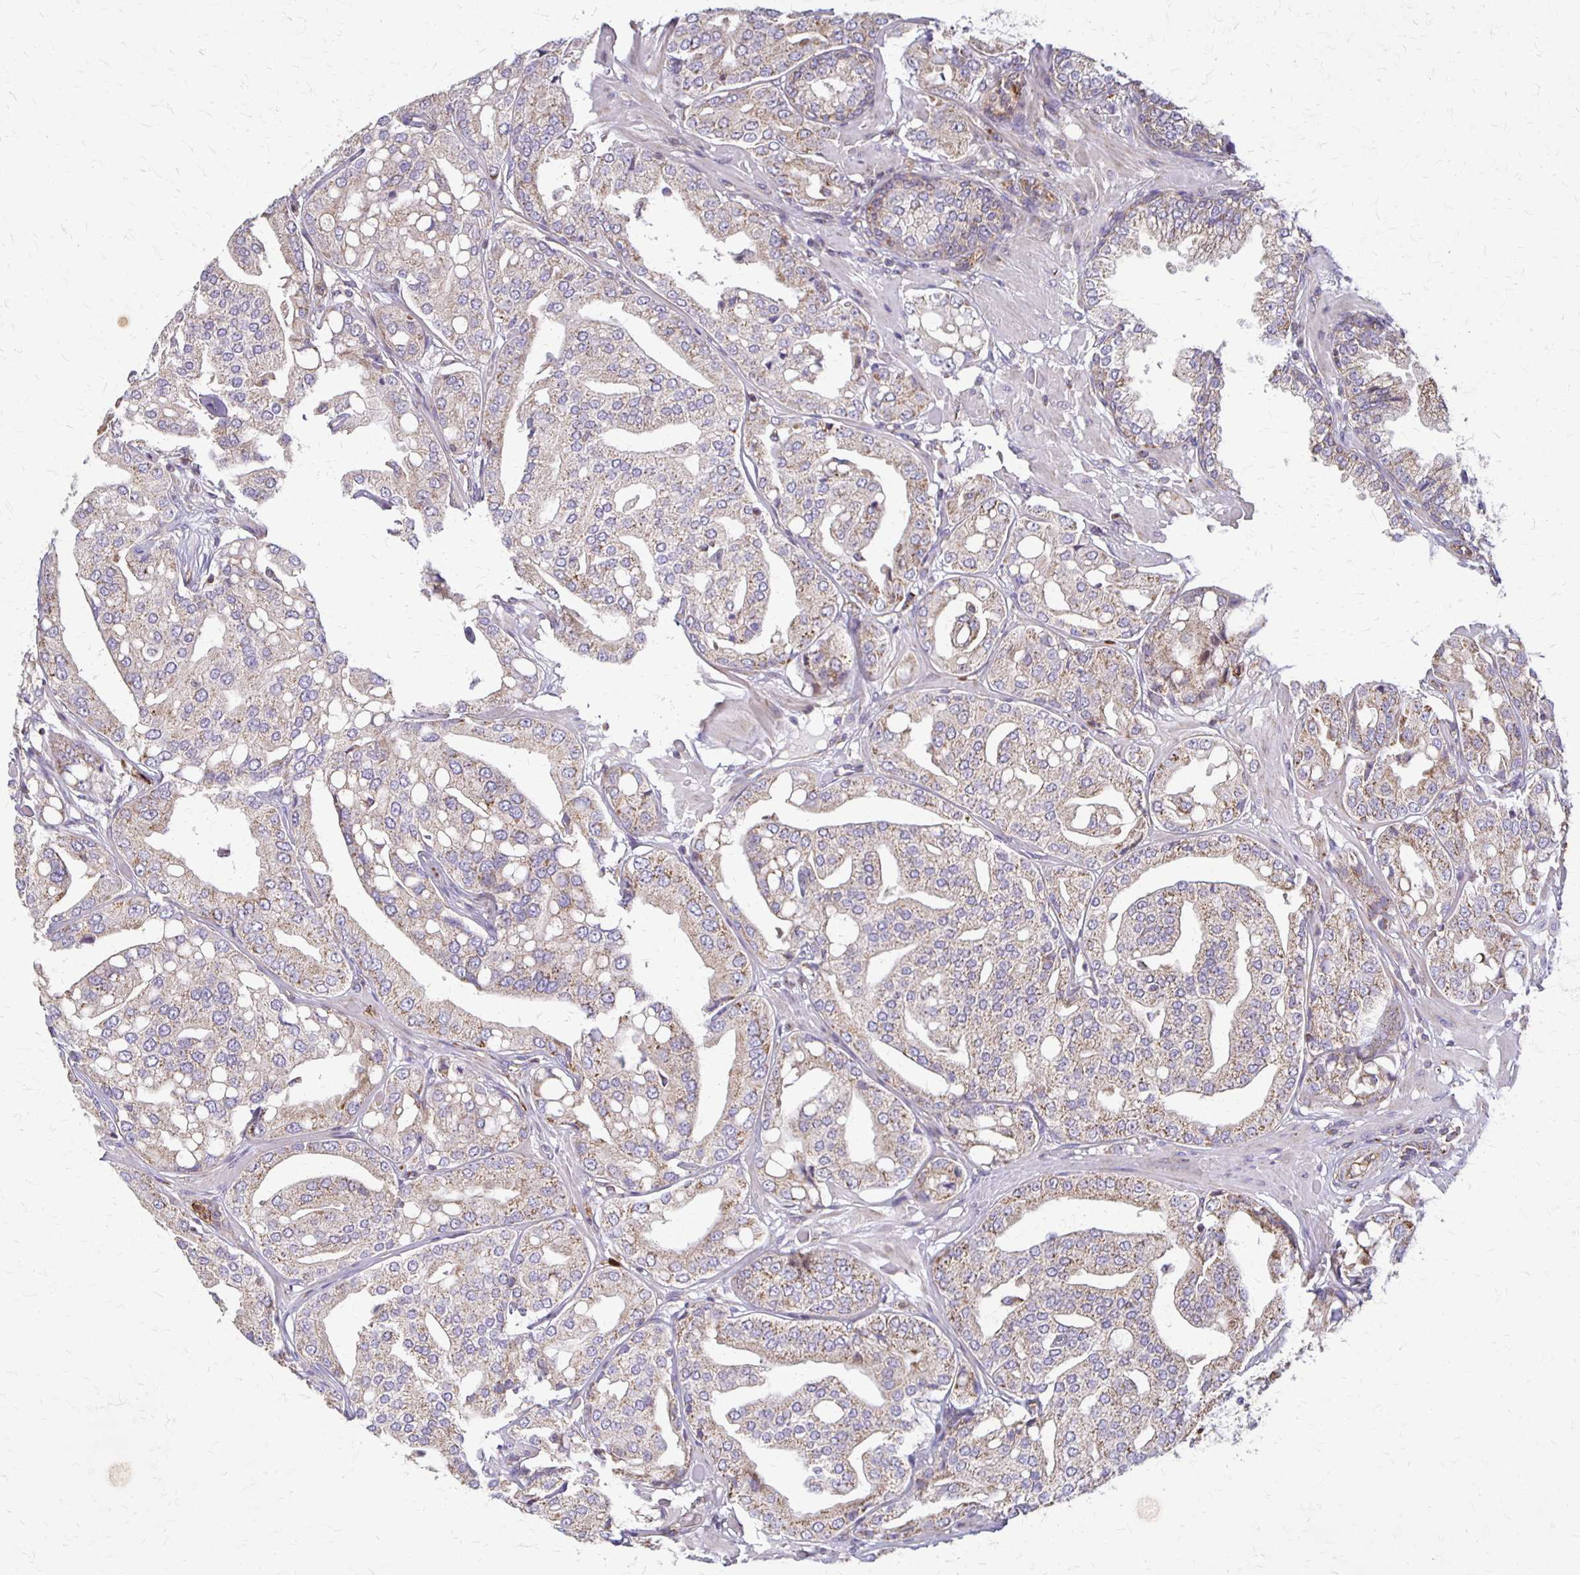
{"staining": {"intensity": "weak", "quantity": "25%-75%", "location": "cytoplasmic/membranous"}, "tissue": "renal cancer", "cell_type": "Tumor cells", "image_type": "cancer", "snomed": [{"axis": "morphology", "description": "Adenocarcinoma, NOS"}, {"axis": "topography", "description": "Urinary bladder"}], "caption": "Immunohistochemical staining of renal cancer displays weak cytoplasmic/membranous protein staining in about 25%-75% of tumor cells.", "gene": "EIF4EBP2", "patient": {"sex": "male", "age": 61}}